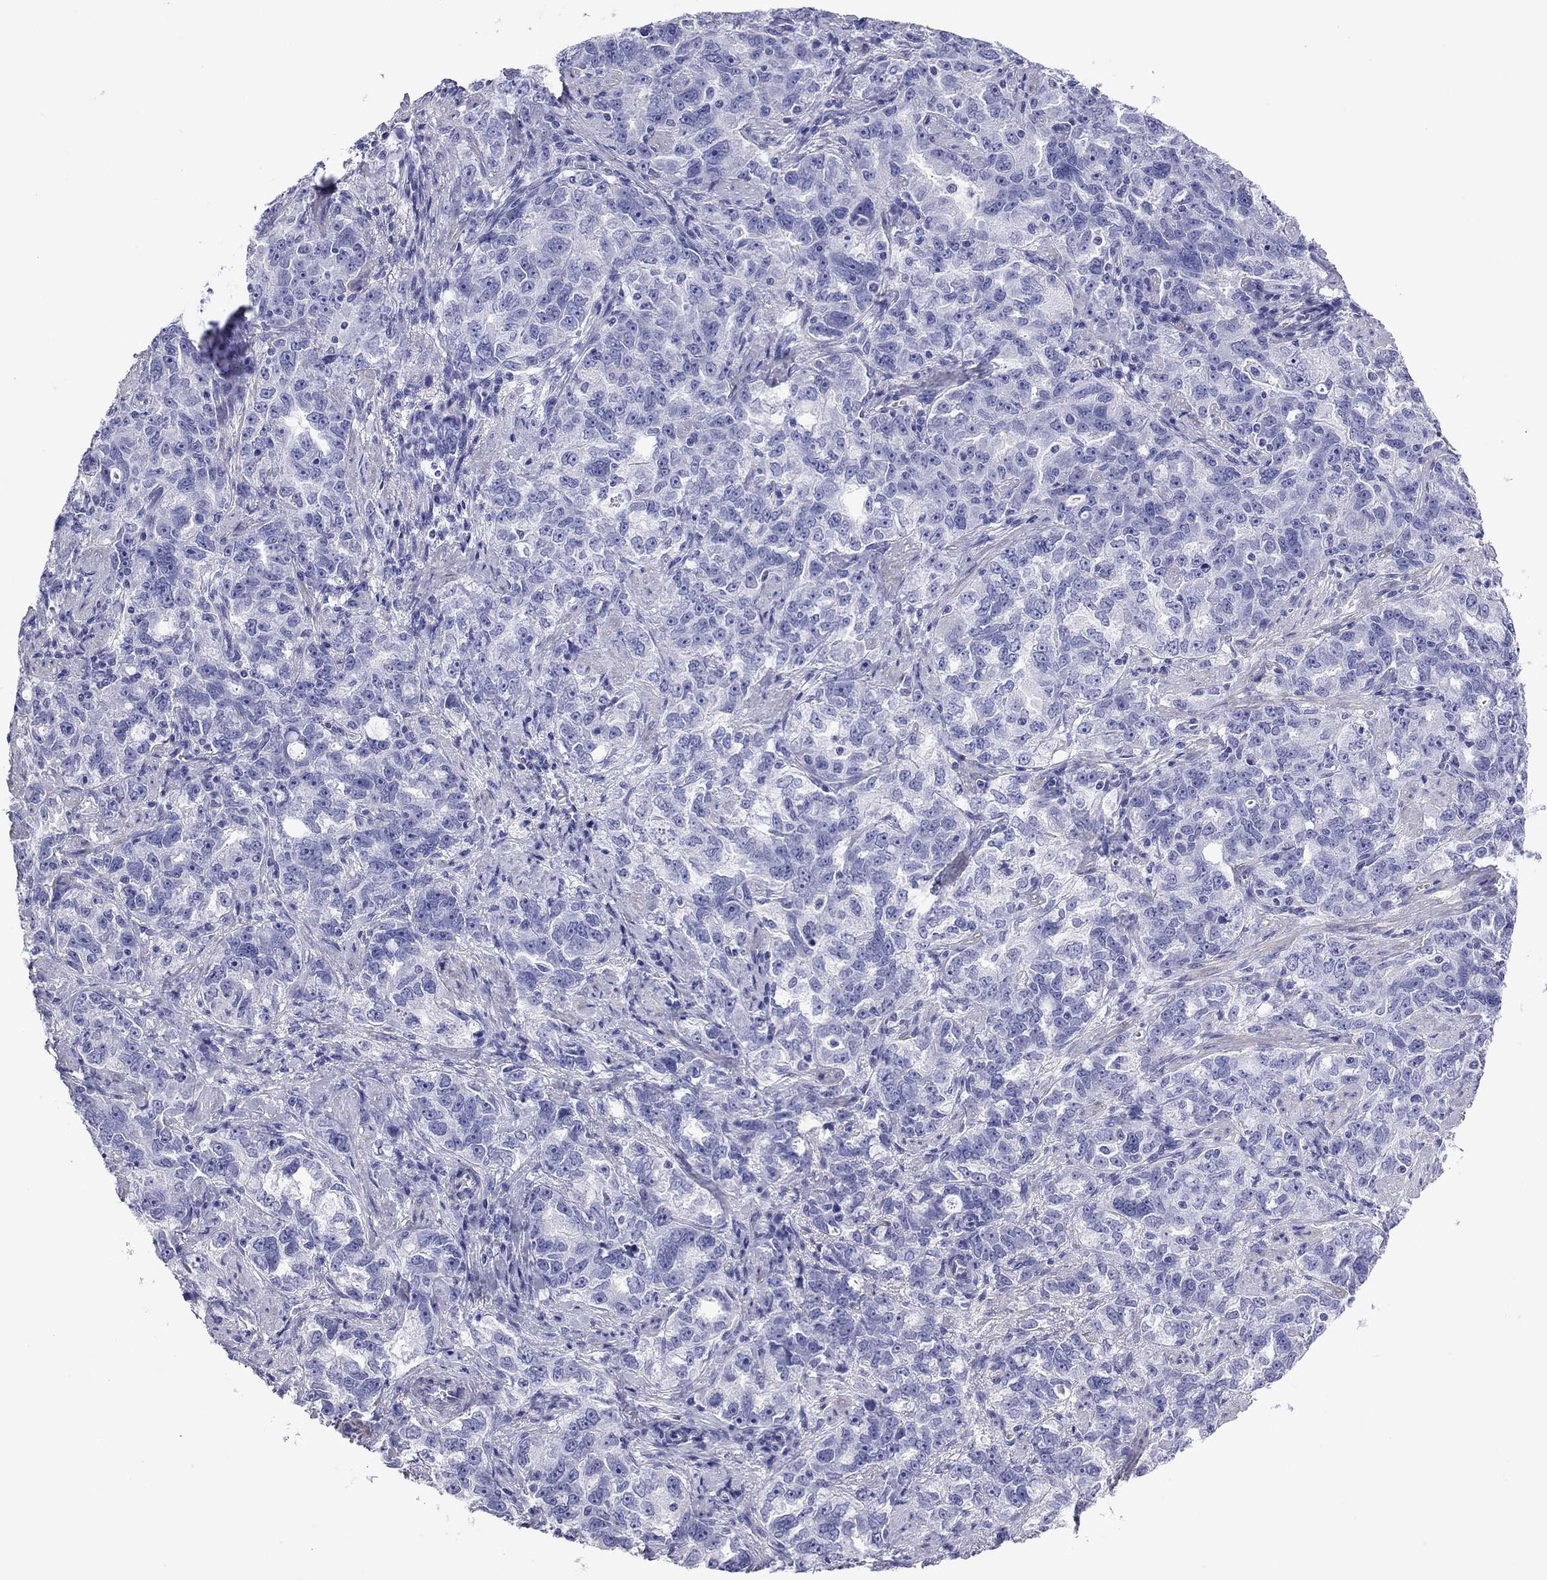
{"staining": {"intensity": "negative", "quantity": "none", "location": "none"}, "tissue": "ovarian cancer", "cell_type": "Tumor cells", "image_type": "cancer", "snomed": [{"axis": "morphology", "description": "Cystadenocarcinoma, serous, NOS"}, {"axis": "topography", "description": "Ovary"}], "caption": "IHC micrograph of ovarian serous cystadenocarcinoma stained for a protein (brown), which exhibits no positivity in tumor cells. (Immunohistochemistry (ihc), brightfield microscopy, high magnification).", "gene": "KIAA2012", "patient": {"sex": "female", "age": 51}}